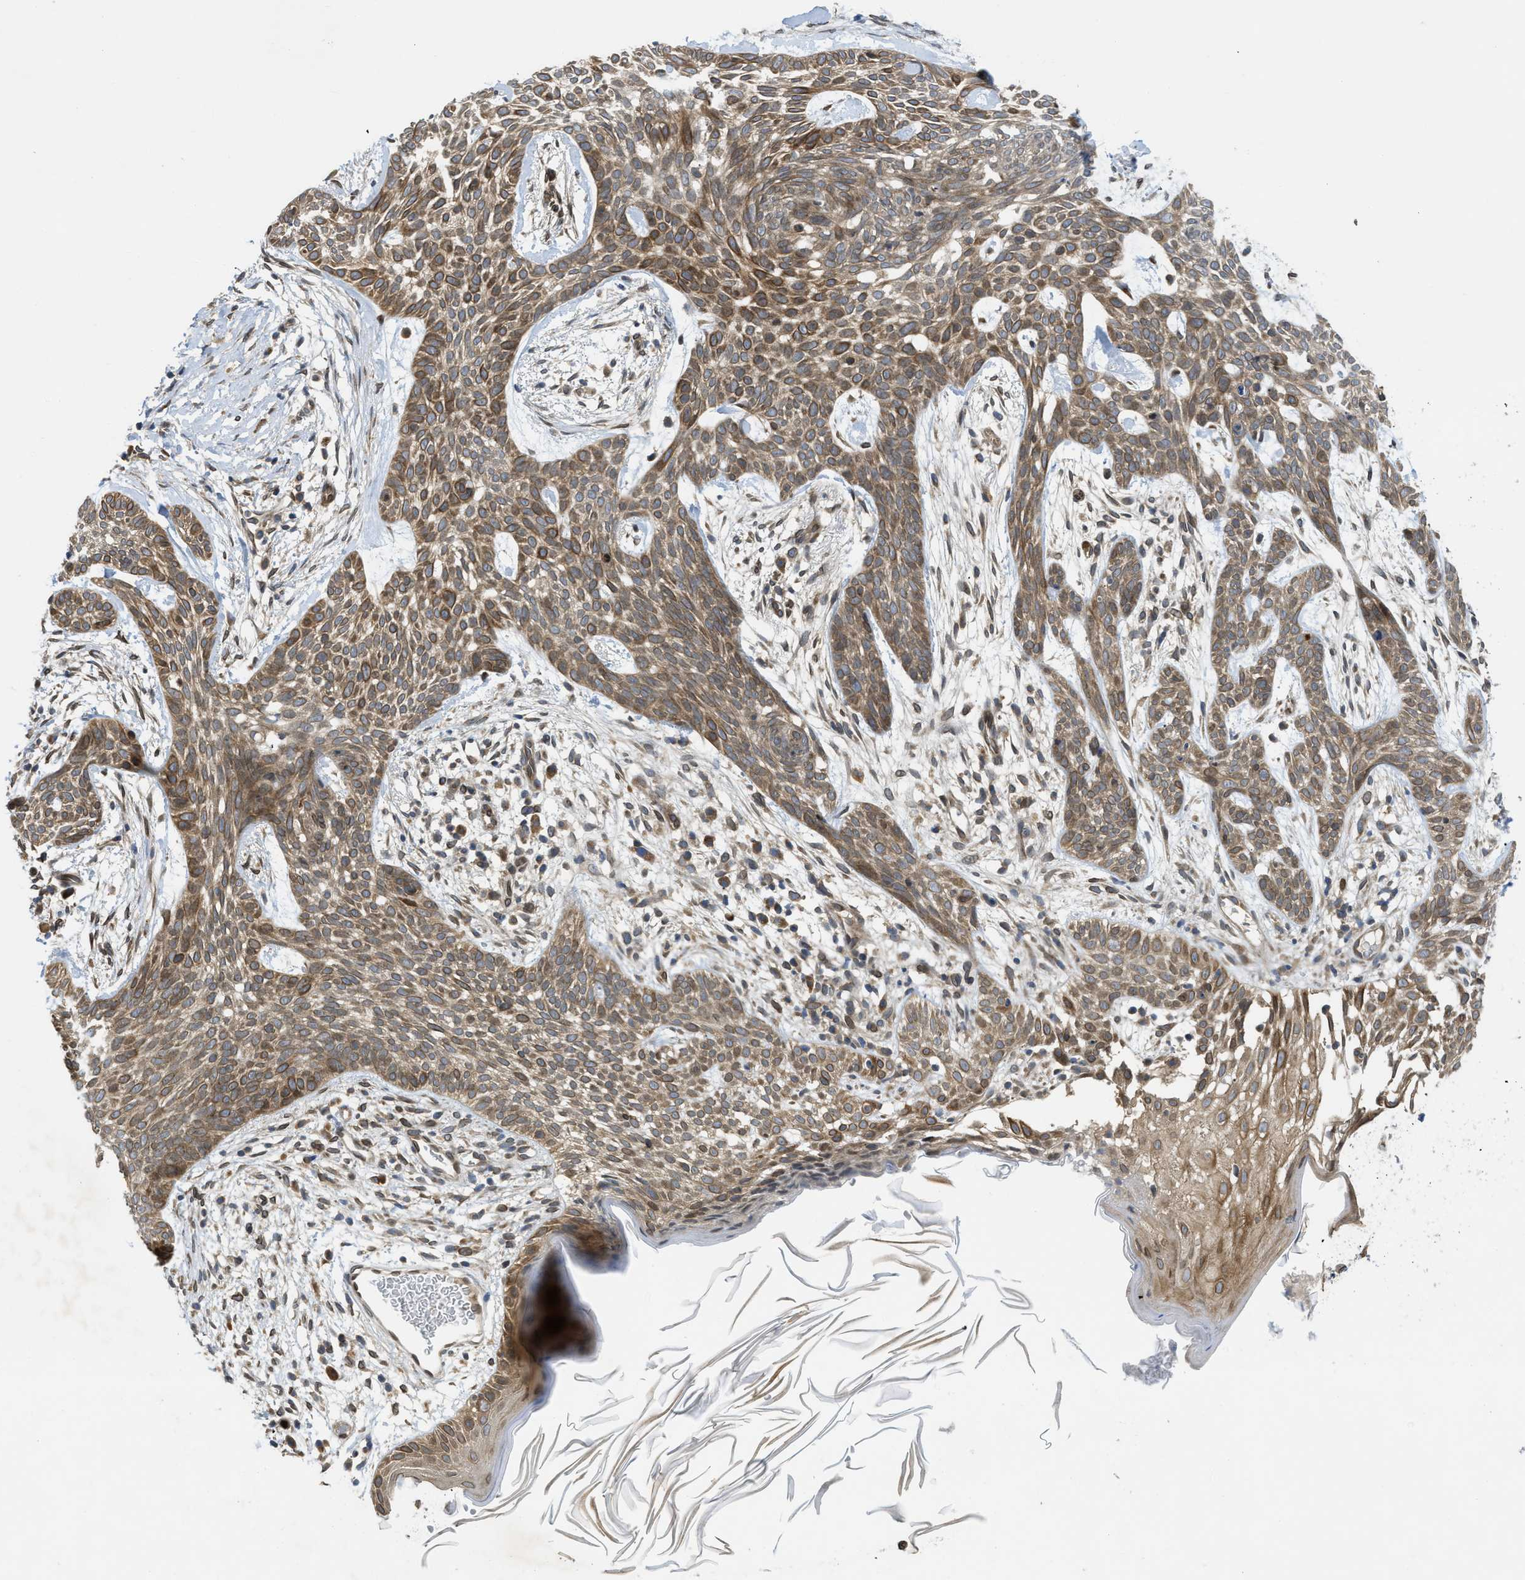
{"staining": {"intensity": "moderate", "quantity": ">75%", "location": "cytoplasmic/membranous"}, "tissue": "skin cancer", "cell_type": "Tumor cells", "image_type": "cancer", "snomed": [{"axis": "morphology", "description": "Basal cell carcinoma"}, {"axis": "topography", "description": "Skin"}], "caption": "DAB immunohistochemical staining of human skin basal cell carcinoma displays moderate cytoplasmic/membranous protein expression in about >75% of tumor cells.", "gene": "EIF2AK3", "patient": {"sex": "female", "age": 59}}